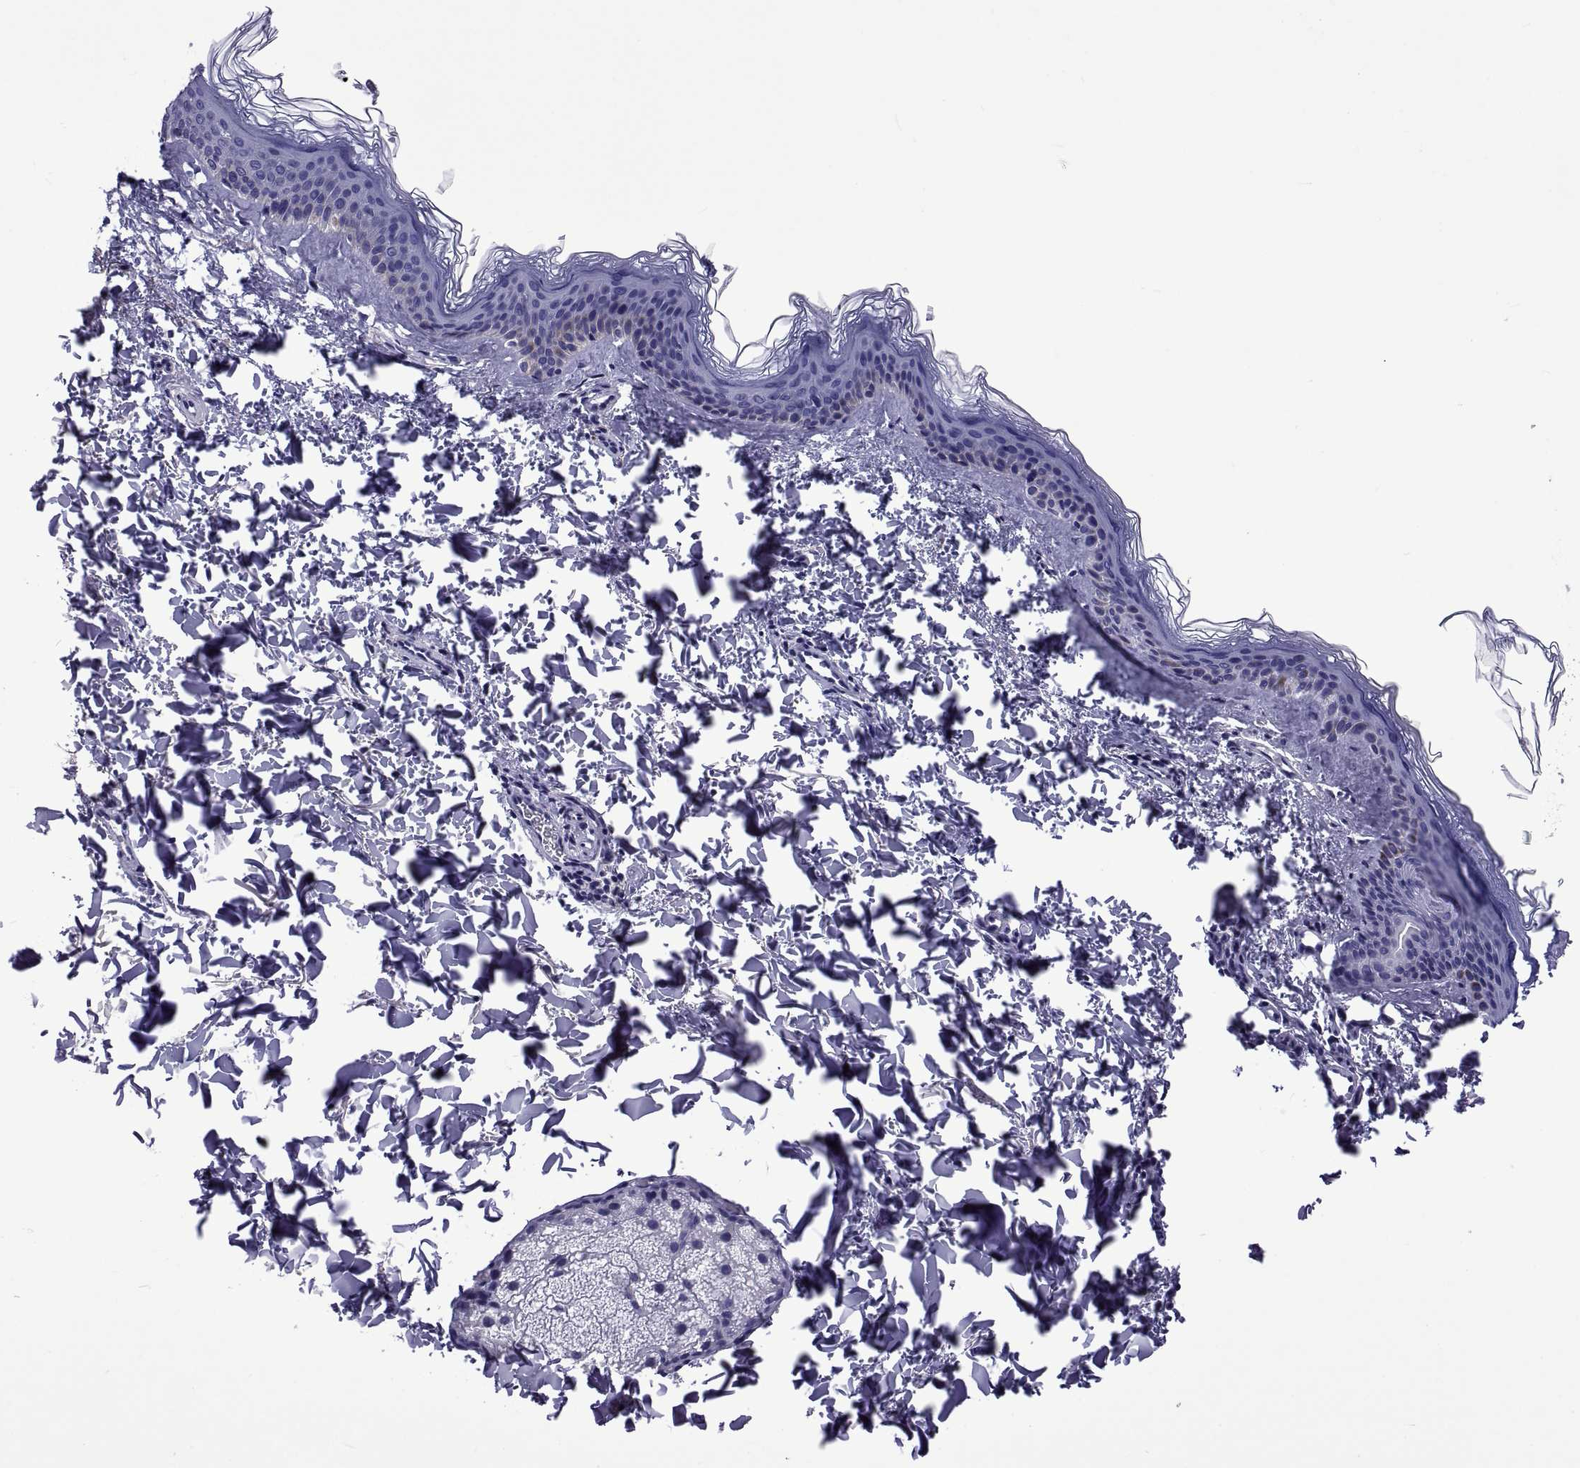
{"staining": {"intensity": "negative", "quantity": "none", "location": "none"}, "tissue": "skin cancer", "cell_type": "Tumor cells", "image_type": "cancer", "snomed": [{"axis": "morphology", "description": "Normal tissue, NOS"}, {"axis": "morphology", "description": "Basal cell carcinoma"}, {"axis": "topography", "description": "Skin"}], "caption": "This image is of skin cancer (basal cell carcinoma) stained with immunohistochemistry (IHC) to label a protein in brown with the nuclei are counter-stained blue. There is no positivity in tumor cells. (Immunohistochemistry (ihc), brightfield microscopy, high magnification).", "gene": "TMC3", "patient": {"sex": "male", "age": 46}}